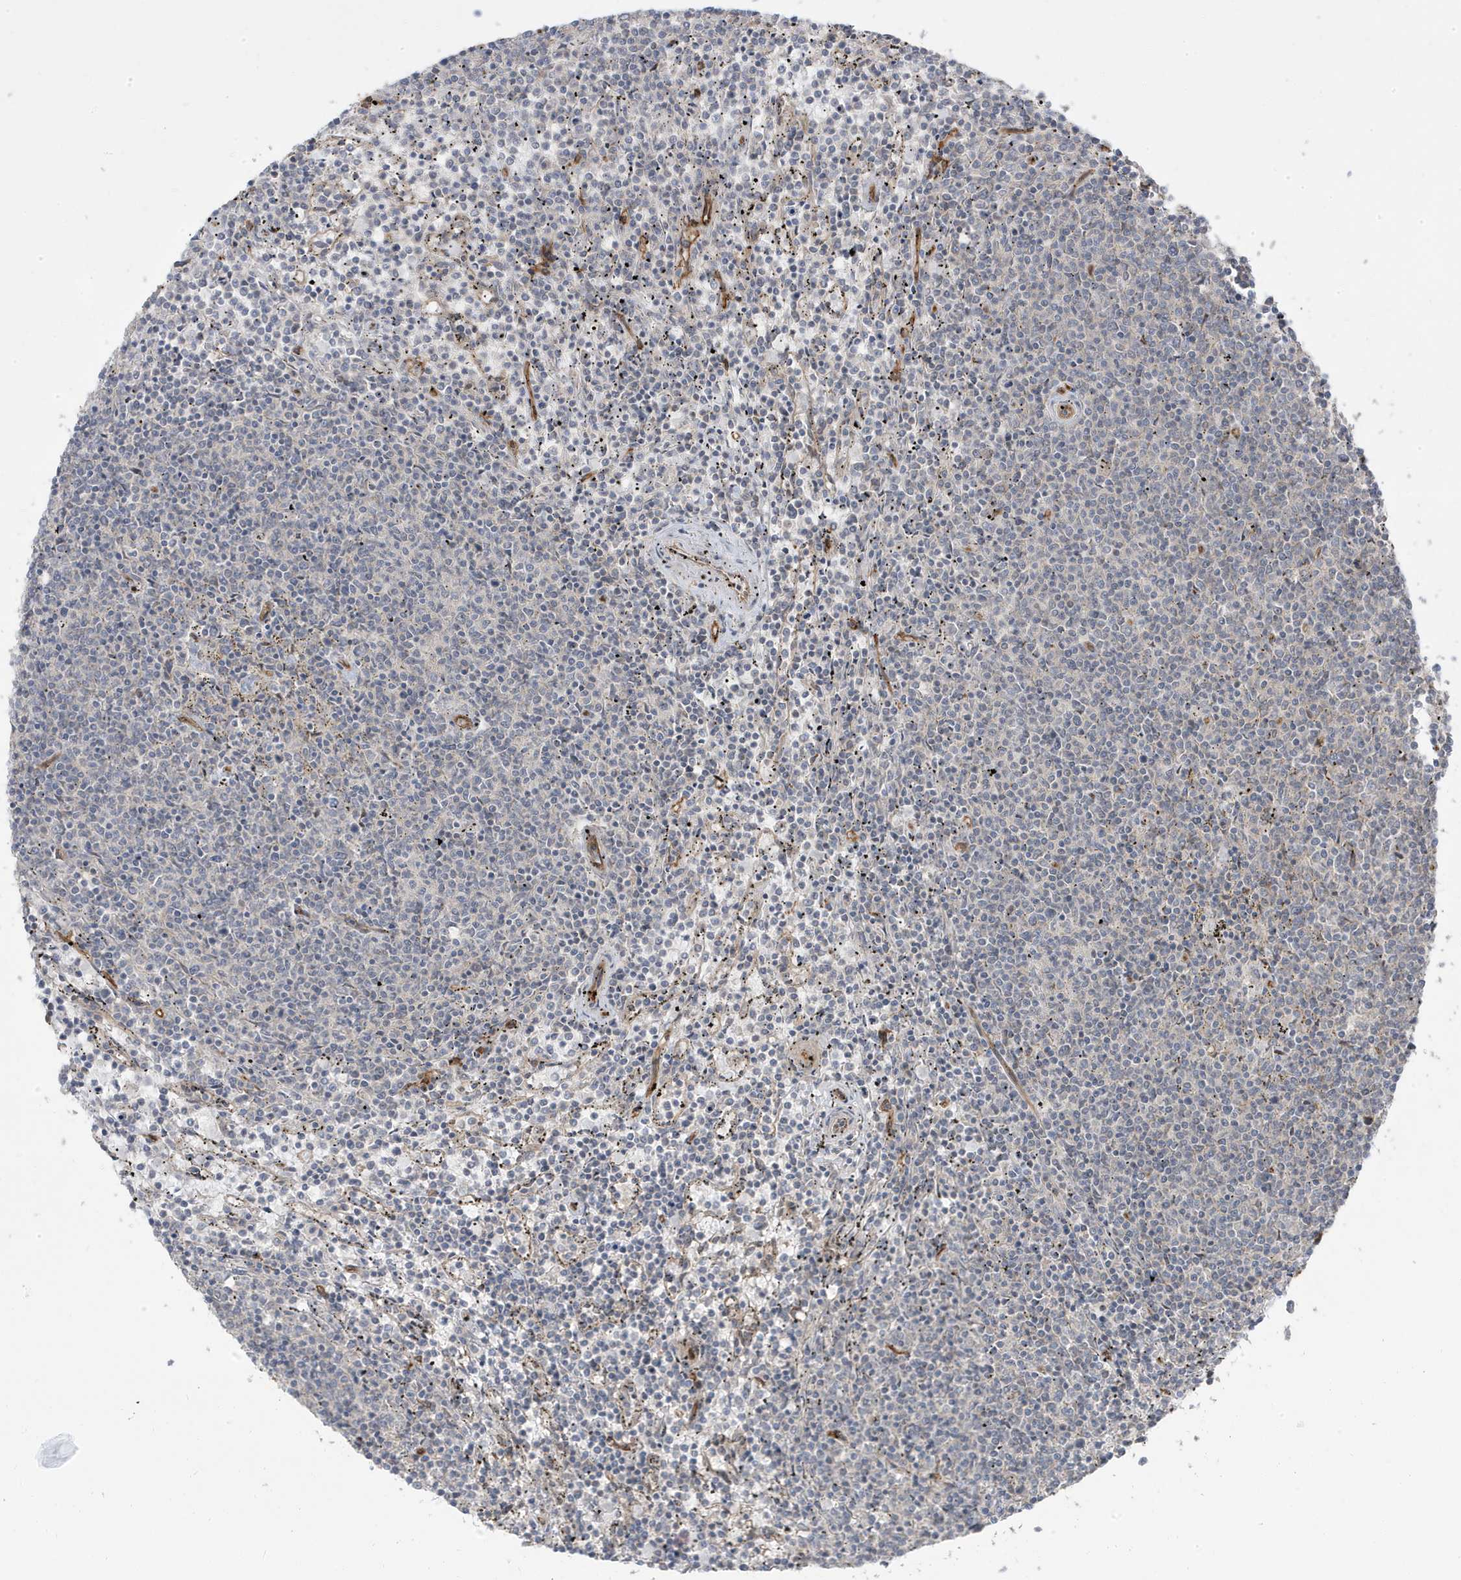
{"staining": {"intensity": "negative", "quantity": "none", "location": "none"}, "tissue": "lymphoma", "cell_type": "Tumor cells", "image_type": "cancer", "snomed": [{"axis": "morphology", "description": "Malignant lymphoma, non-Hodgkin's type, Low grade"}, {"axis": "topography", "description": "Spleen"}], "caption": "Tumor cells show no significant protein staining in low-grade malignant lymphoma, non-Hodgkin's type.", "gene": "DNAJC12", "patient": {"sex": "female", "age": 50}}